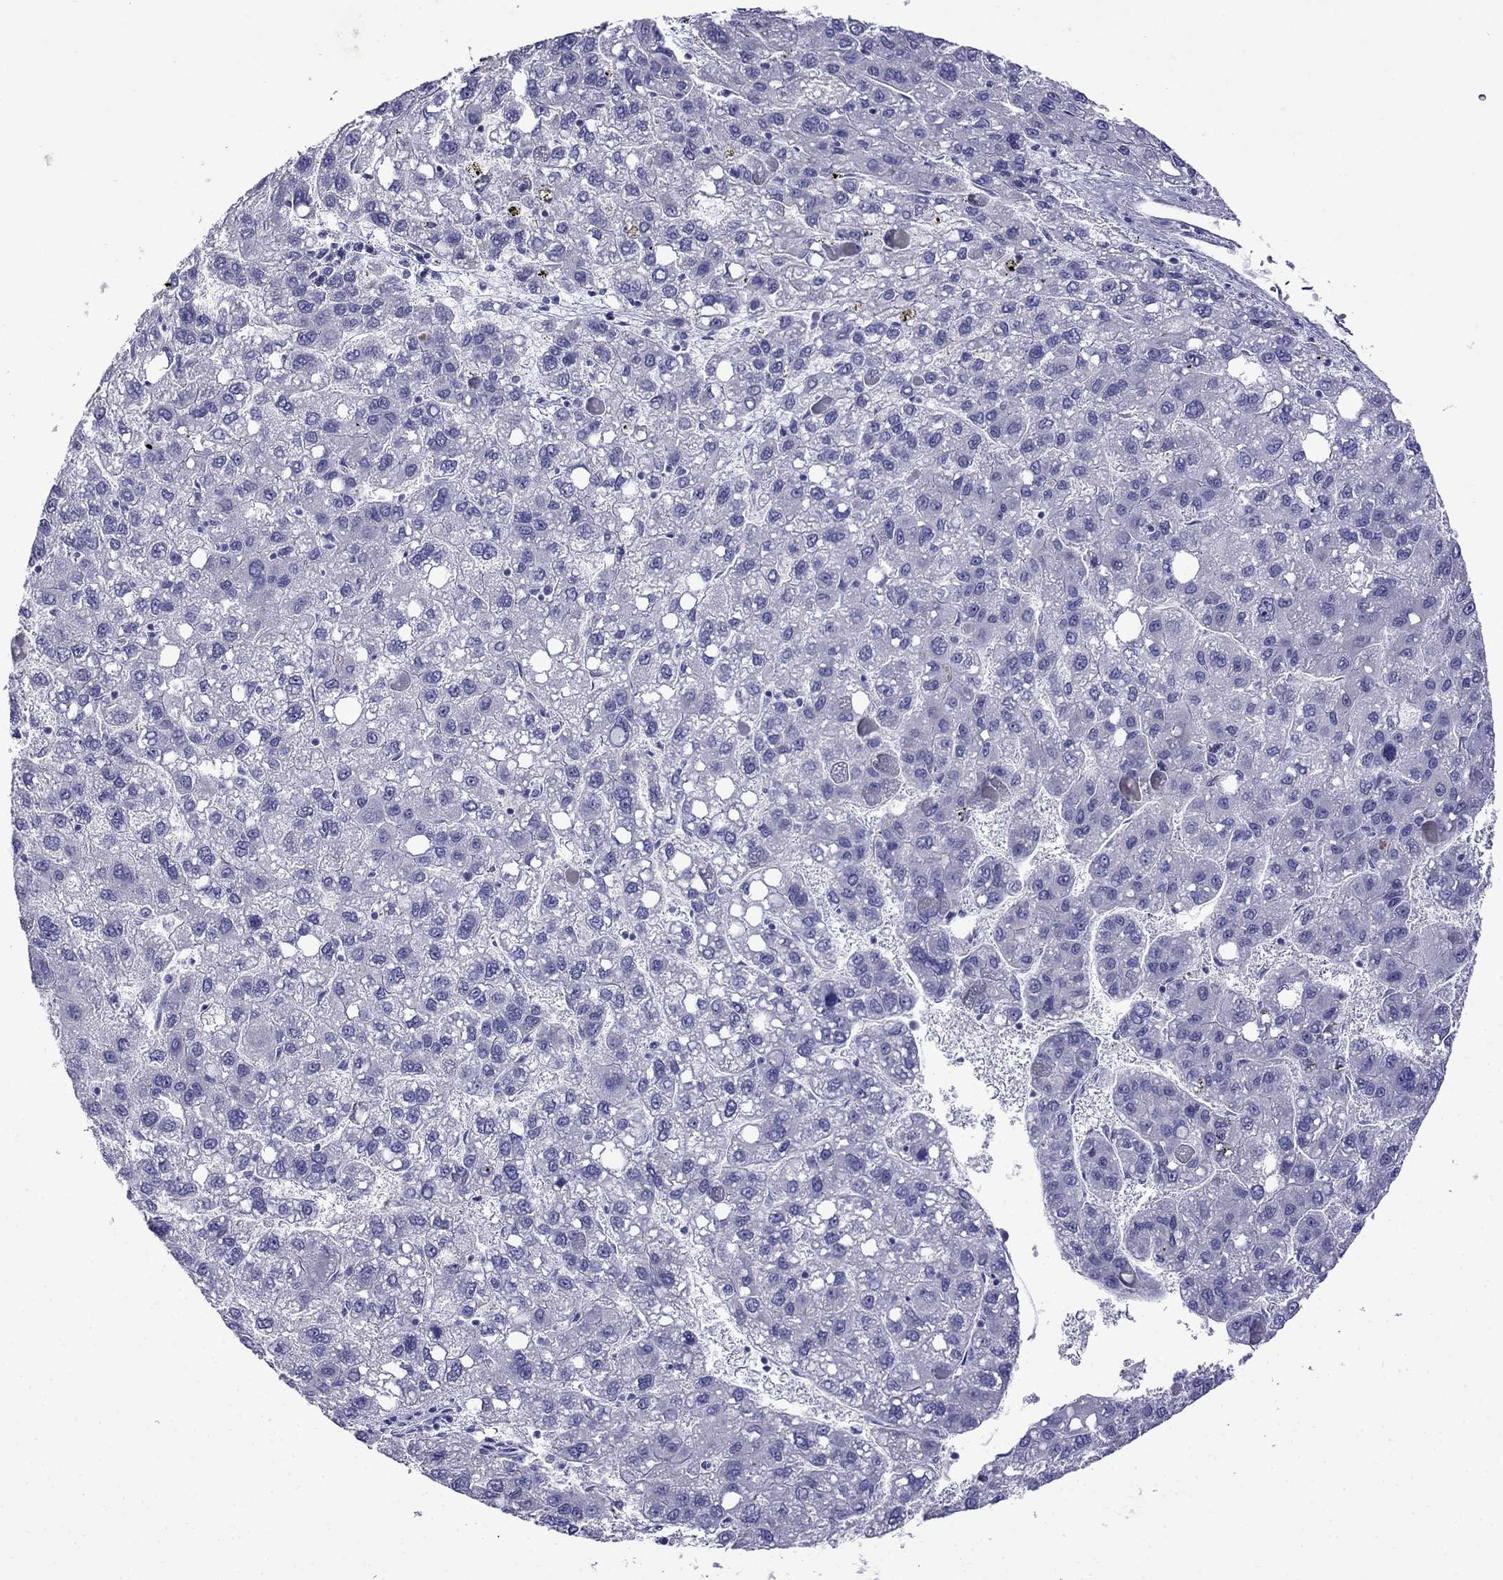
{"staining": {"intensity": "negative", "quantity": "none", "location": "none"}, "tissue": "liver cancer", "cell_type": "Tumor cells", "image_type": "cancer", "snomed": [{"axis": "morphology", "description": "Carcinoma, Hepatocellular, NOS"}, {"axis": "topography", "description": "Liver"}], "caption": "Immunohistochemistry (IHC) photomicrograph of neoplastic tissue: liver hepatocellular carcinoma stained with DAB displays no significant protein positivity in tumor cells.", "gene": "PATE1", "patient": {"sex": "female", "age": 82}}